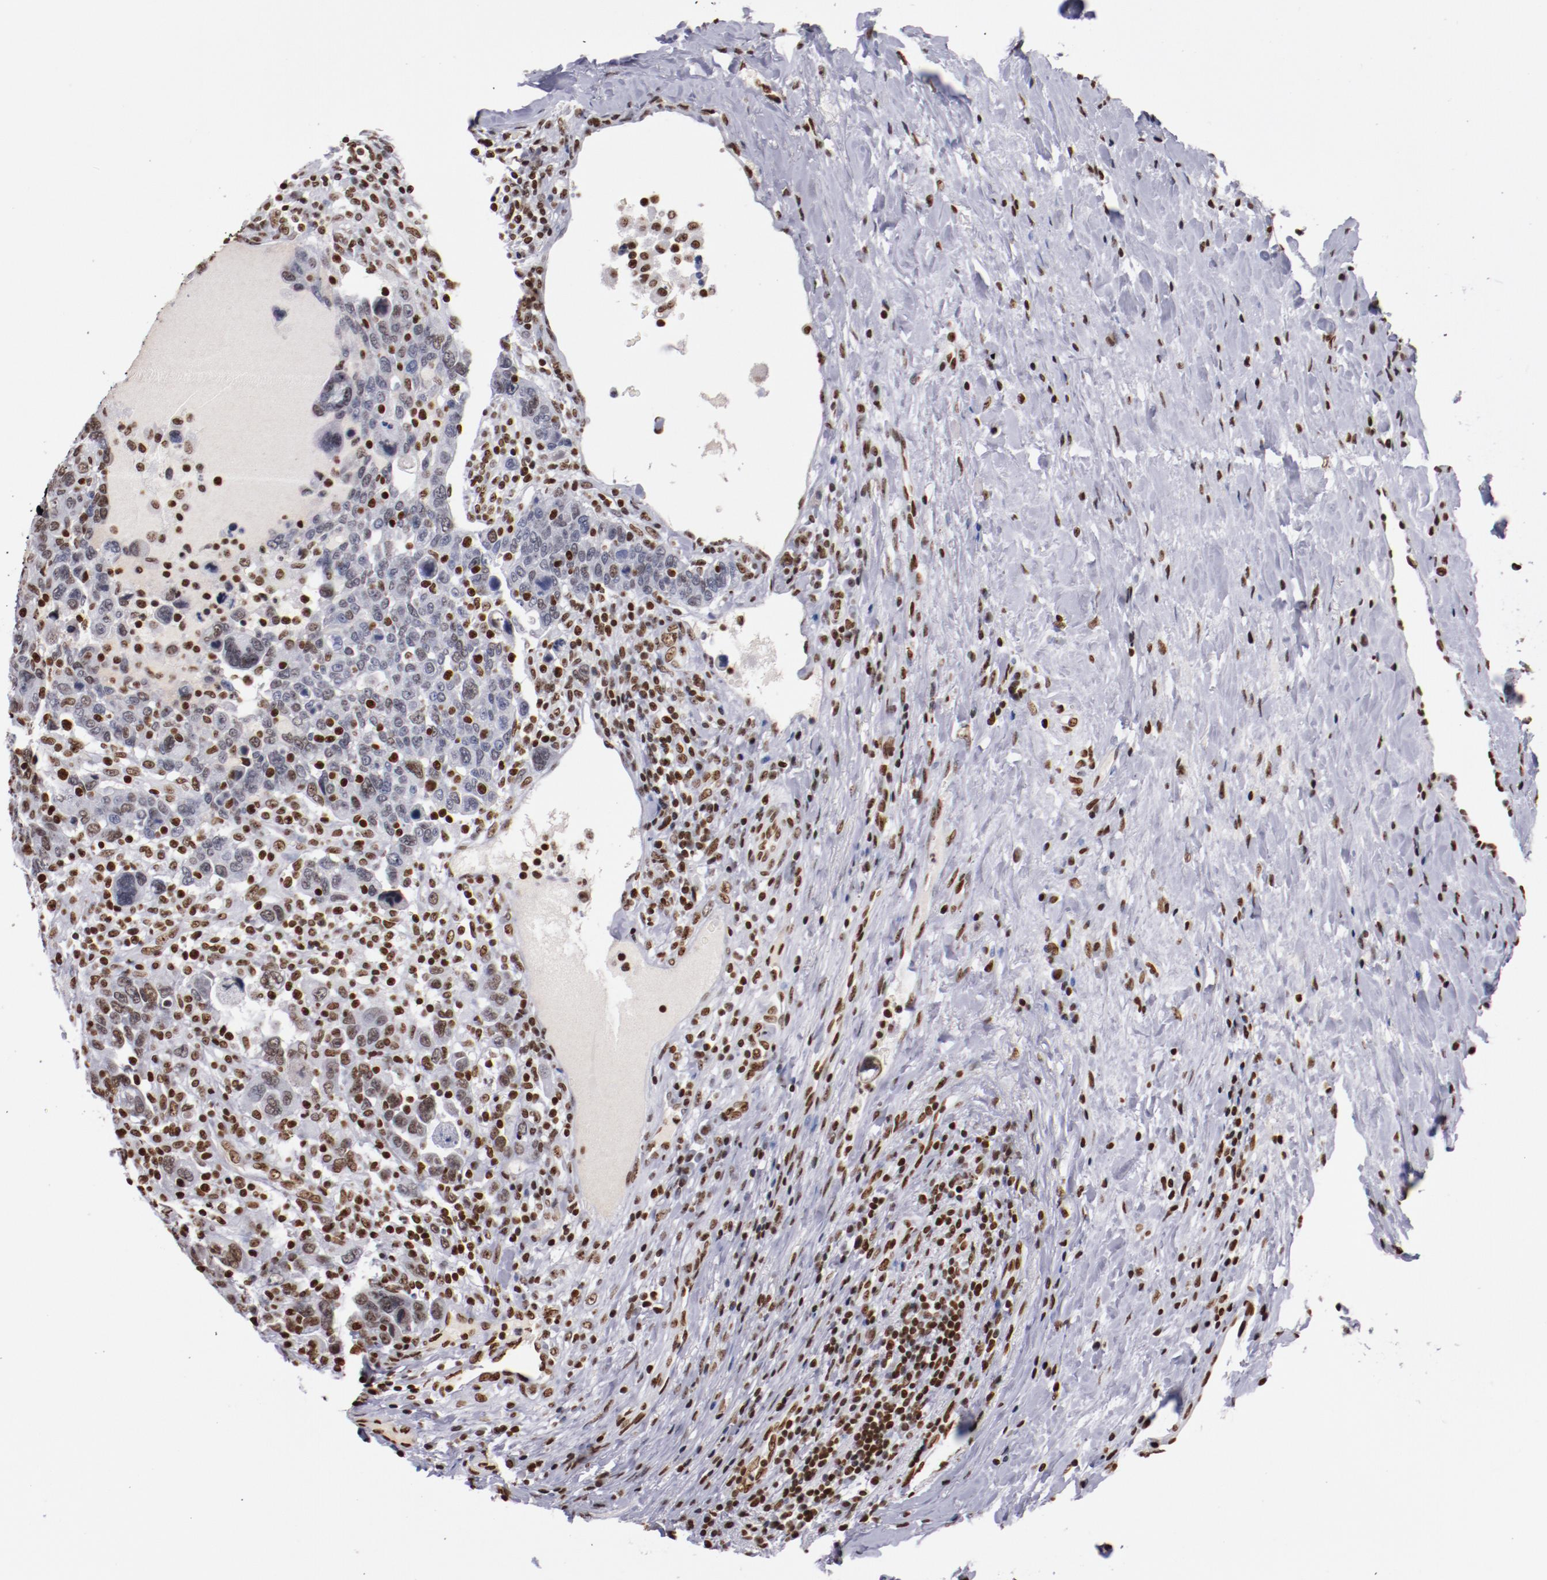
{"staining": {"intensity": "weak", "quantity": ">75%", "location": "nuclear"}, "tissue": "breast cancer", "cell_type": "Tumor cells", "image_type": "cancer", "snomed": [{"axis": "morphology", "description": "Duct carcinoma"}, {"axis": "topography", "description": "Breast"}], "caption": "A micrograph showing weak nuclear staining in about >75% of tumor cells in breast intraductal carcinoma, as visualized by brown immunohistochemical staining.", "gene": "IFI16", "patient": {"sex": "female", "age": 37}}